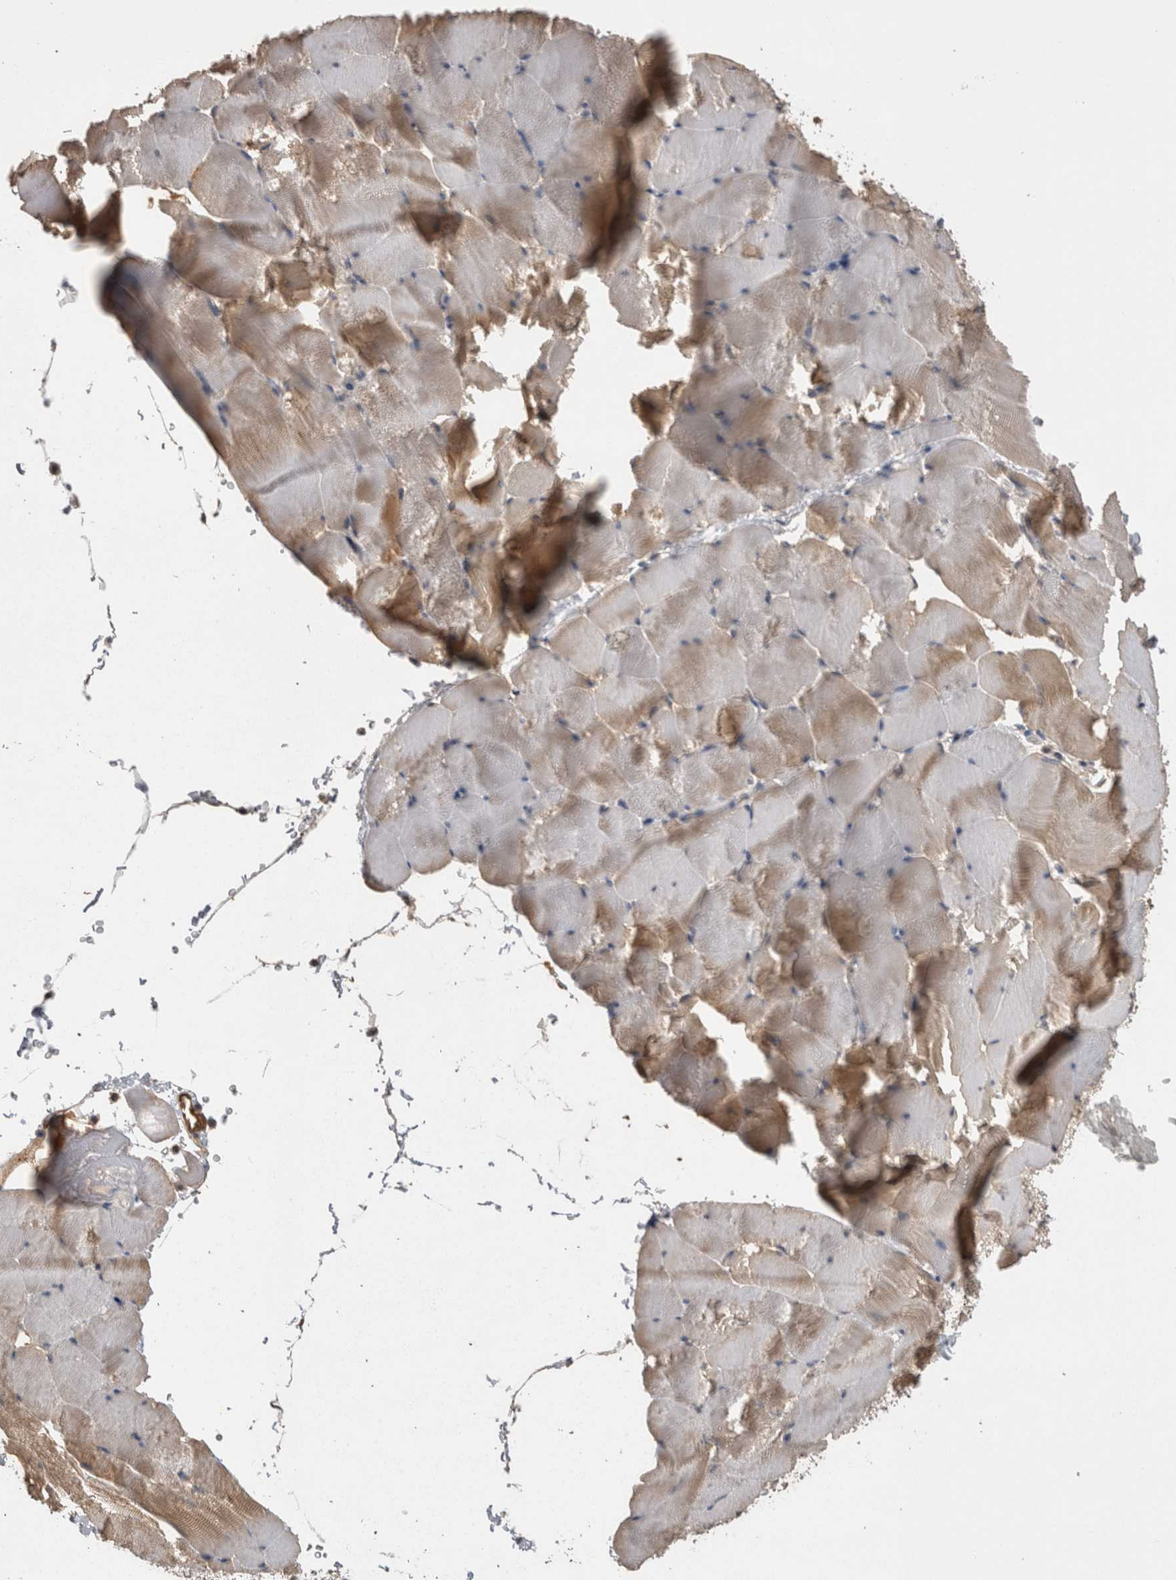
{"staining": {"intensity": "weak", "quantity": ">75%", "location": "cytoplasmic/membranous"}, "tissue": "skeletal muscle", "cell_type": "Myocytes", "image_type": "normal", "snomed": [{"axis": "morphology", "description": "Normal tissue, NOS"}, {"axis": "topography", "description": "Skeletal muscle"}], "caption": "Brown immunohistochemical staining in benign skeletal muscle reveals weak cytoplasmic/membranous expression in approximately >75% of myocytes. (Stains: DAB in brown, nuclei in blue, Microscopy: brightfield microscopy at high magnification).", "gene": "PREP", "patient": {"sex": "male", "age": 62}}